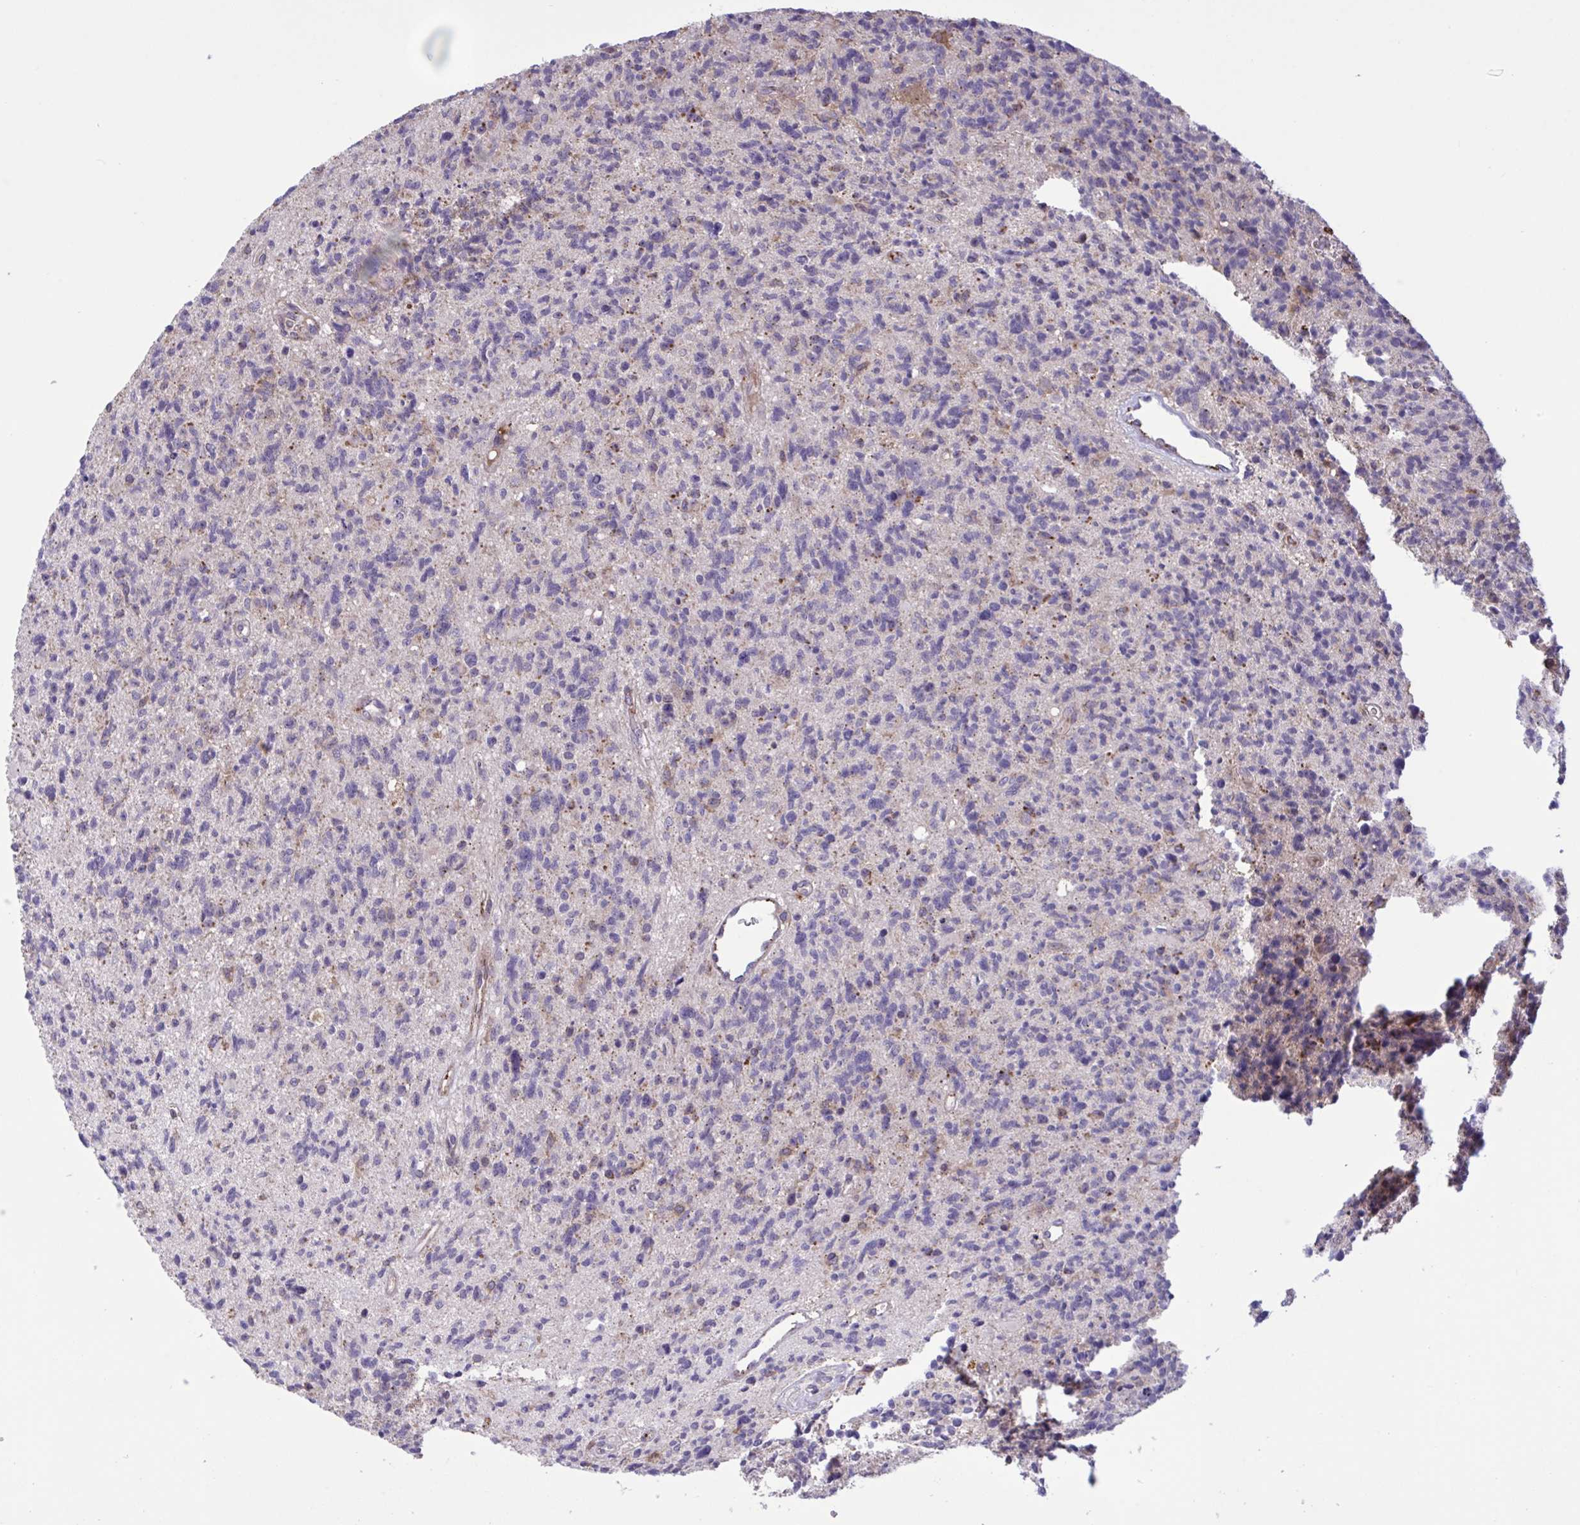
{"staining": {"intensity": "negative", "quantity": "none", "location": "none"}, "tissue": "glioma", "cell_type": "Tumor cells", "image_type": "cancer", "snomed": [{"axis": "morphology", "description": "Glioma, malignant, High grade"}, {"axis": "topography", "description": "Brain"}], "caption": "Tumor cells are negative for brown protein staining in glioma.", "gene": "CD101", "patient": {"sex": "male", "age": 29}}